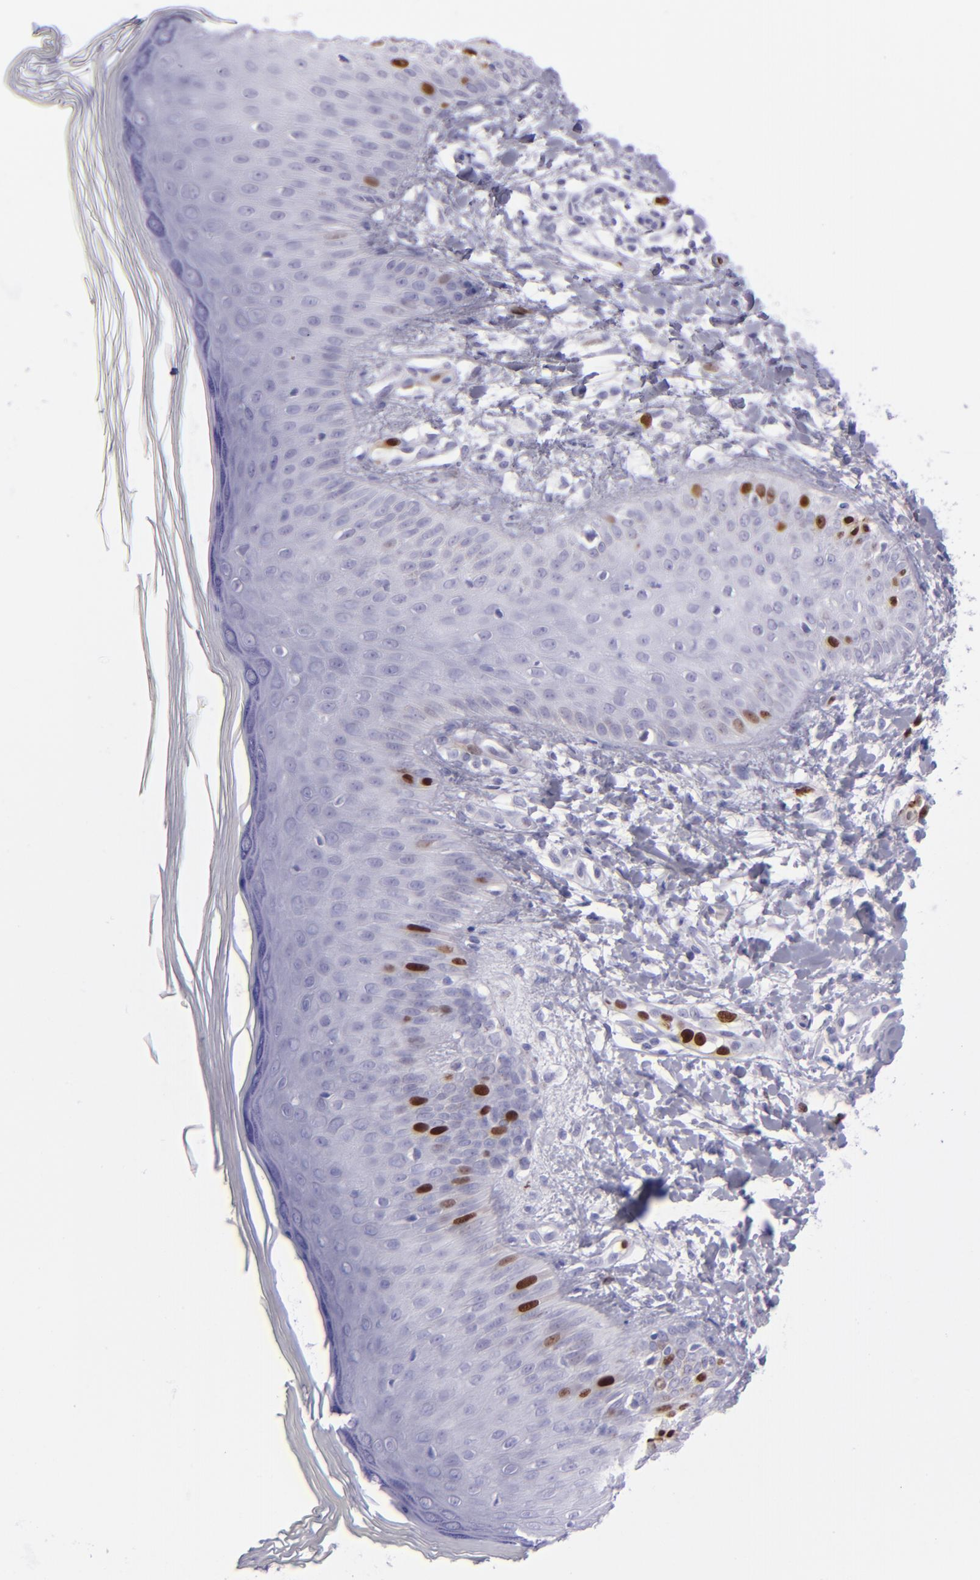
{"staining": {"intensity": "strong", "quantity": "<25%", "location": "nuclear"}, "tissue": "skin", "cell_type": "Epidermal cells", "image_type": "normal", "snomed": [{"axis": "morphology", "description": "Normal tissue, NOS"}, {"axis": "morphology", "description": "Inflammation, NOS"}, {"axis": "topography", "description": "Soft tissue"}, {"axis": "topography", "description": "Anal"}], "caption": "Epidermal cells show medium levels of strong nuclear positivity in approximately <25% of cells in unremarkable skin. The staining was performed using DAB (3,3'-diaminobenzidine), with brown indicating positive protein expression. Nuclei are stained blue with hematoxylin.", "gene": "TOP2A", "patient": {"sex": "female", "age": 15}}